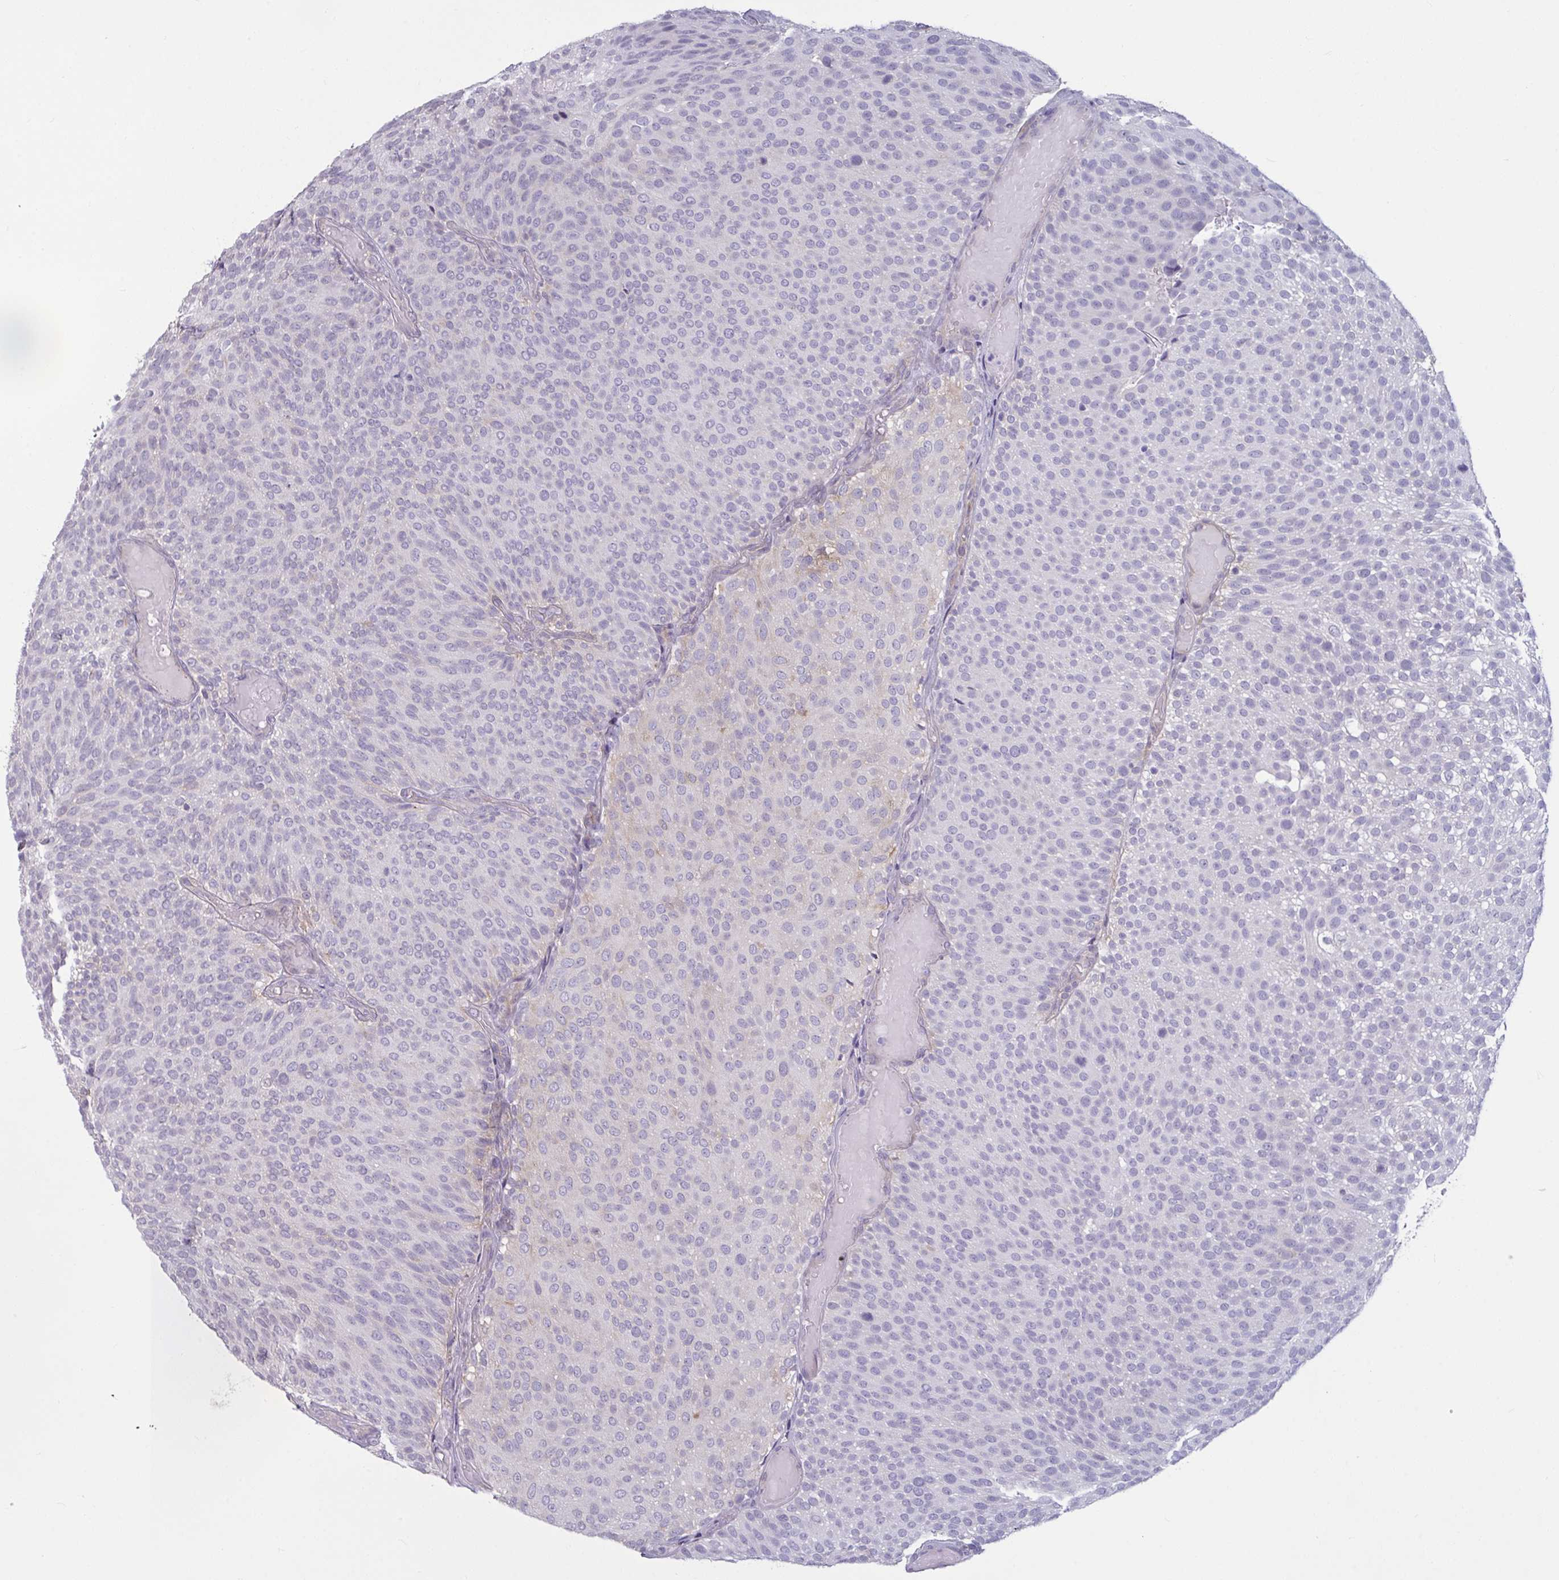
{"staining": {"intensity": "negative", "quantity": "none", "location": "none"}, "tissue": "urothelial cancer", "cell_type": "Tumor cells", "image_type": "cancer", "snomed": [{"axis": "morphology", "description": "Urothelial carcinoma, Low grade"}, {"axis": "topography", "description": "Urinary bladder"}], "caption": "This image is of urothelial cancer stained with IHC to label a protein in brown with the nuclei are counter-stained blue. There is no positivity in tumor cells. (DAB immunohistochemistry visualized using brightfield microscopy, high magnification).", "gene": "TBC1D4", "patient": {"sex": "male", "age": 78}}